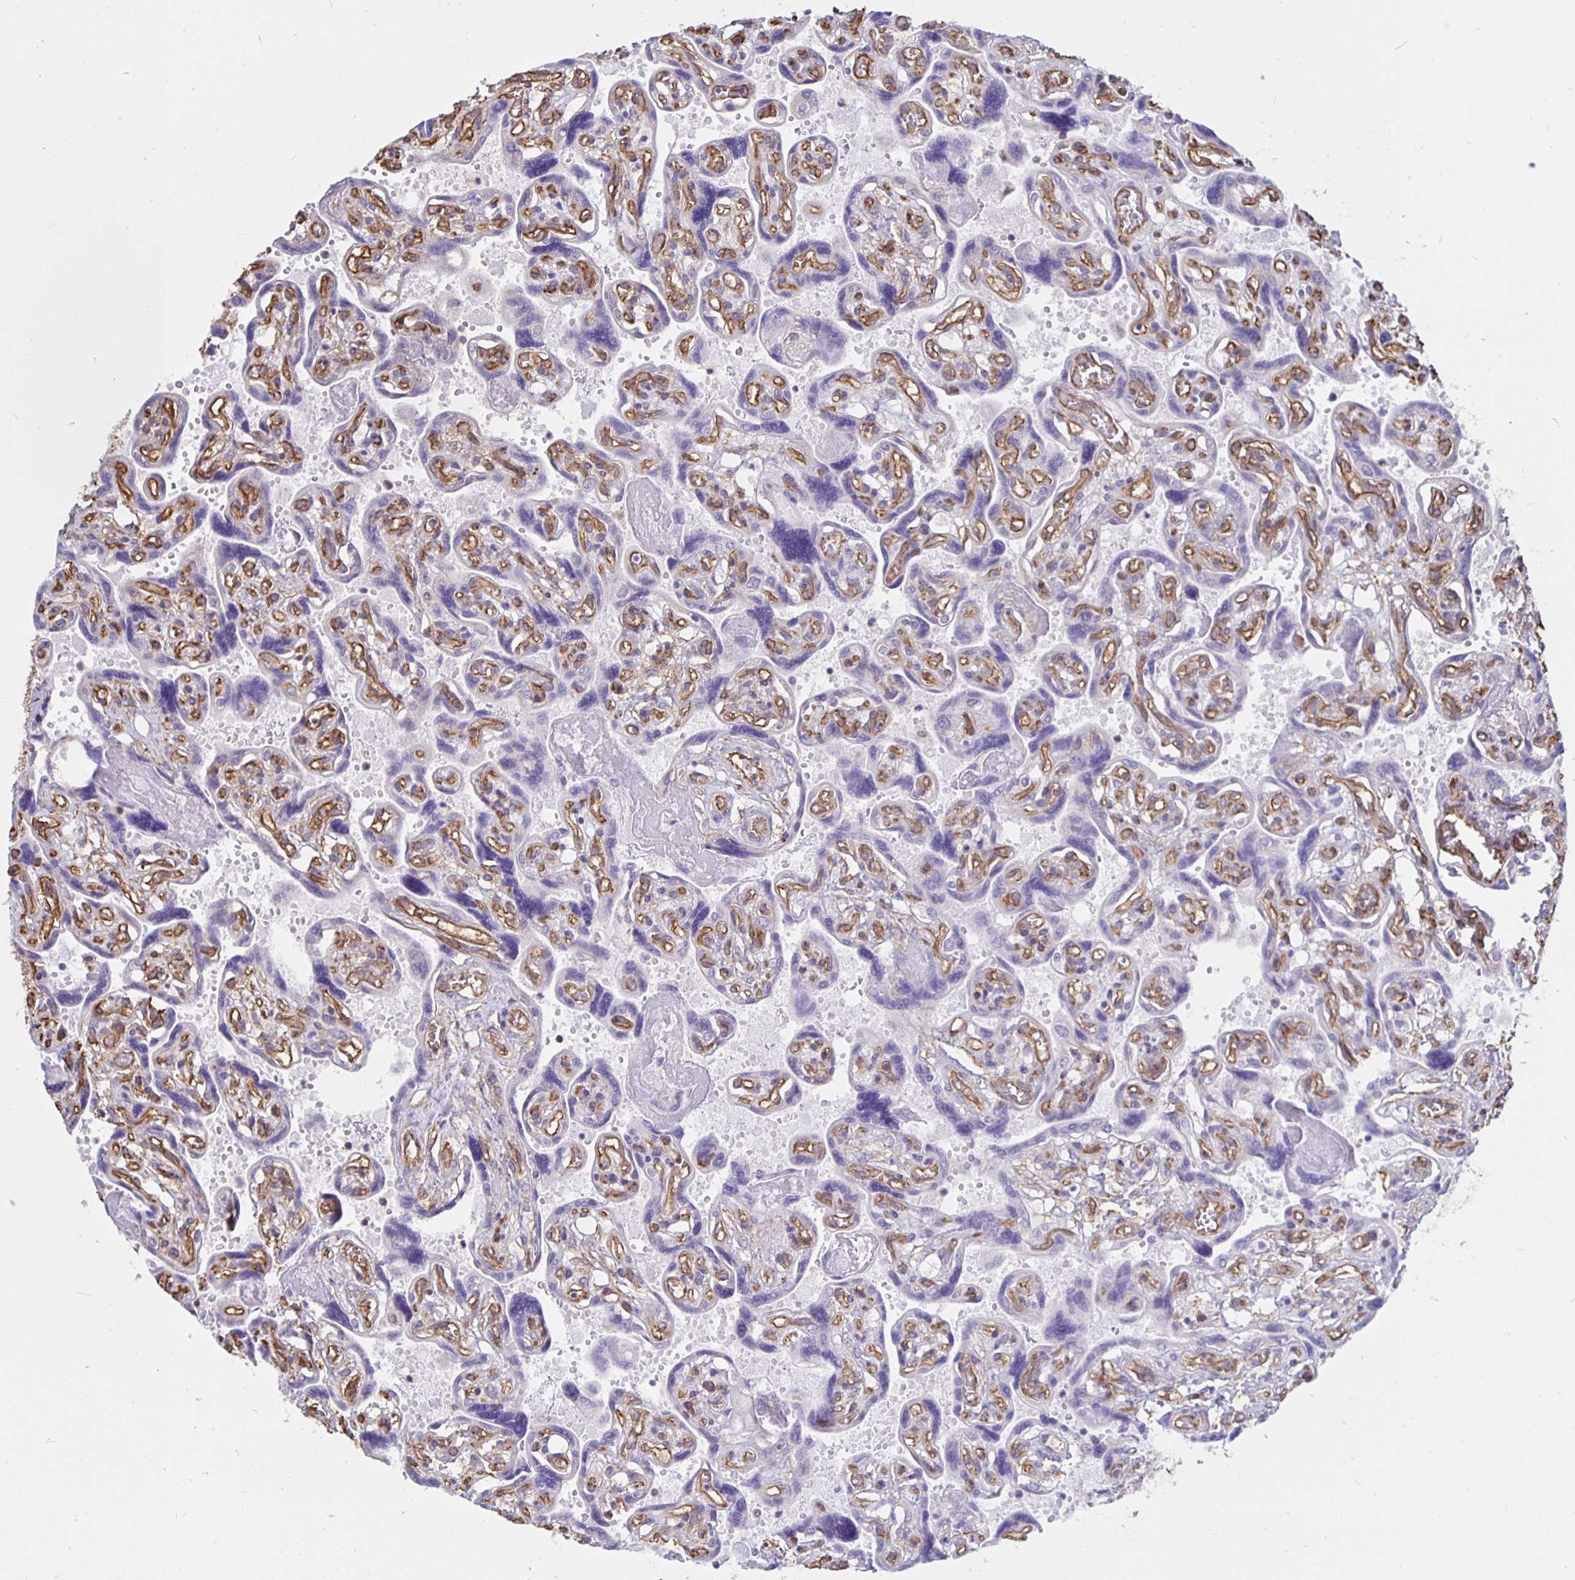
{"staining": {"intensity": "moderate", "quantity": ">75%", "location": "cytoplasmic/membranous"}, "tissue": "placenta", "cell_type": "Decidual cells", "image_type": "normal", "snomed": [{"axis": "morphology", "description": "Normal tissue, NOS"}, {"axis": "topography", "description": "Placenta"}], "caption": "Protein staining by IHC demonstrates moderate cytoplasmic/membranous positivity in approximately >75% of decidual cells in unremarkable placenta. The staining was performed using DAB, with brown indicating positive protein expression. Nuclei are stained blue with hematoxylin.", "gene": "ARHGEF39", "patient": {"sex": "female", "age": 32}}